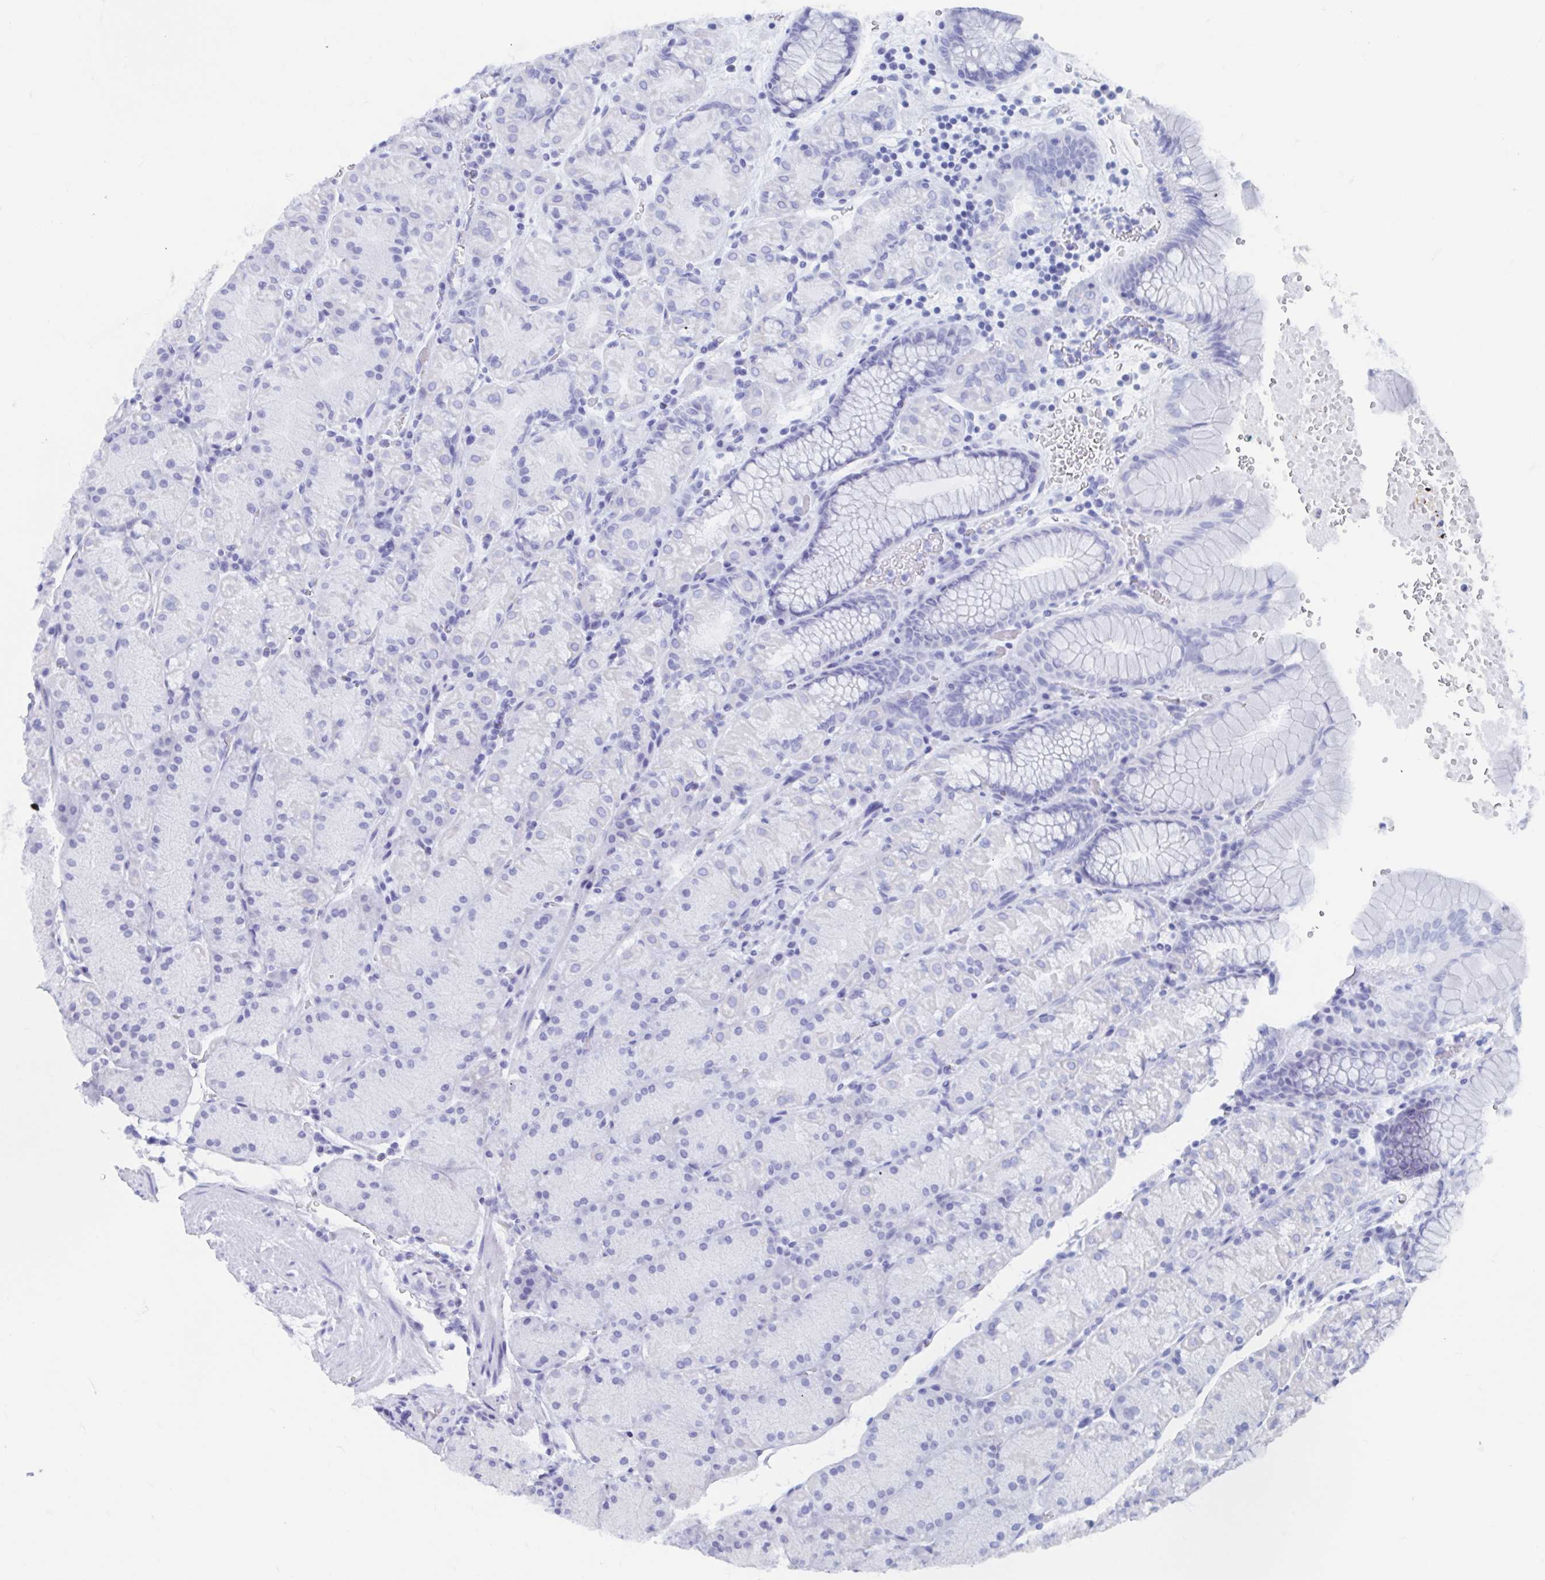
{"staining": {"intensity": "negative", "quantity": "none", "location": "none"}, "tissue": "stomach", "cell_type": "Glandular cells", "image_type": "normal", "snomed": [{"axis": "morphology", "description": "Normal tissue, NOS"}, {"axis": "topography", "description": "Stomach, upper"}, {"axis": "topography", "description": "Stomach"}], "caption": "Immunohistochemistry histopathology image of benign stomach stained for a protein (brown), which demonstrates no staining in glandular cells.", "gene": "C10orf53", "patient": {"sex": "male", "age": 76}}